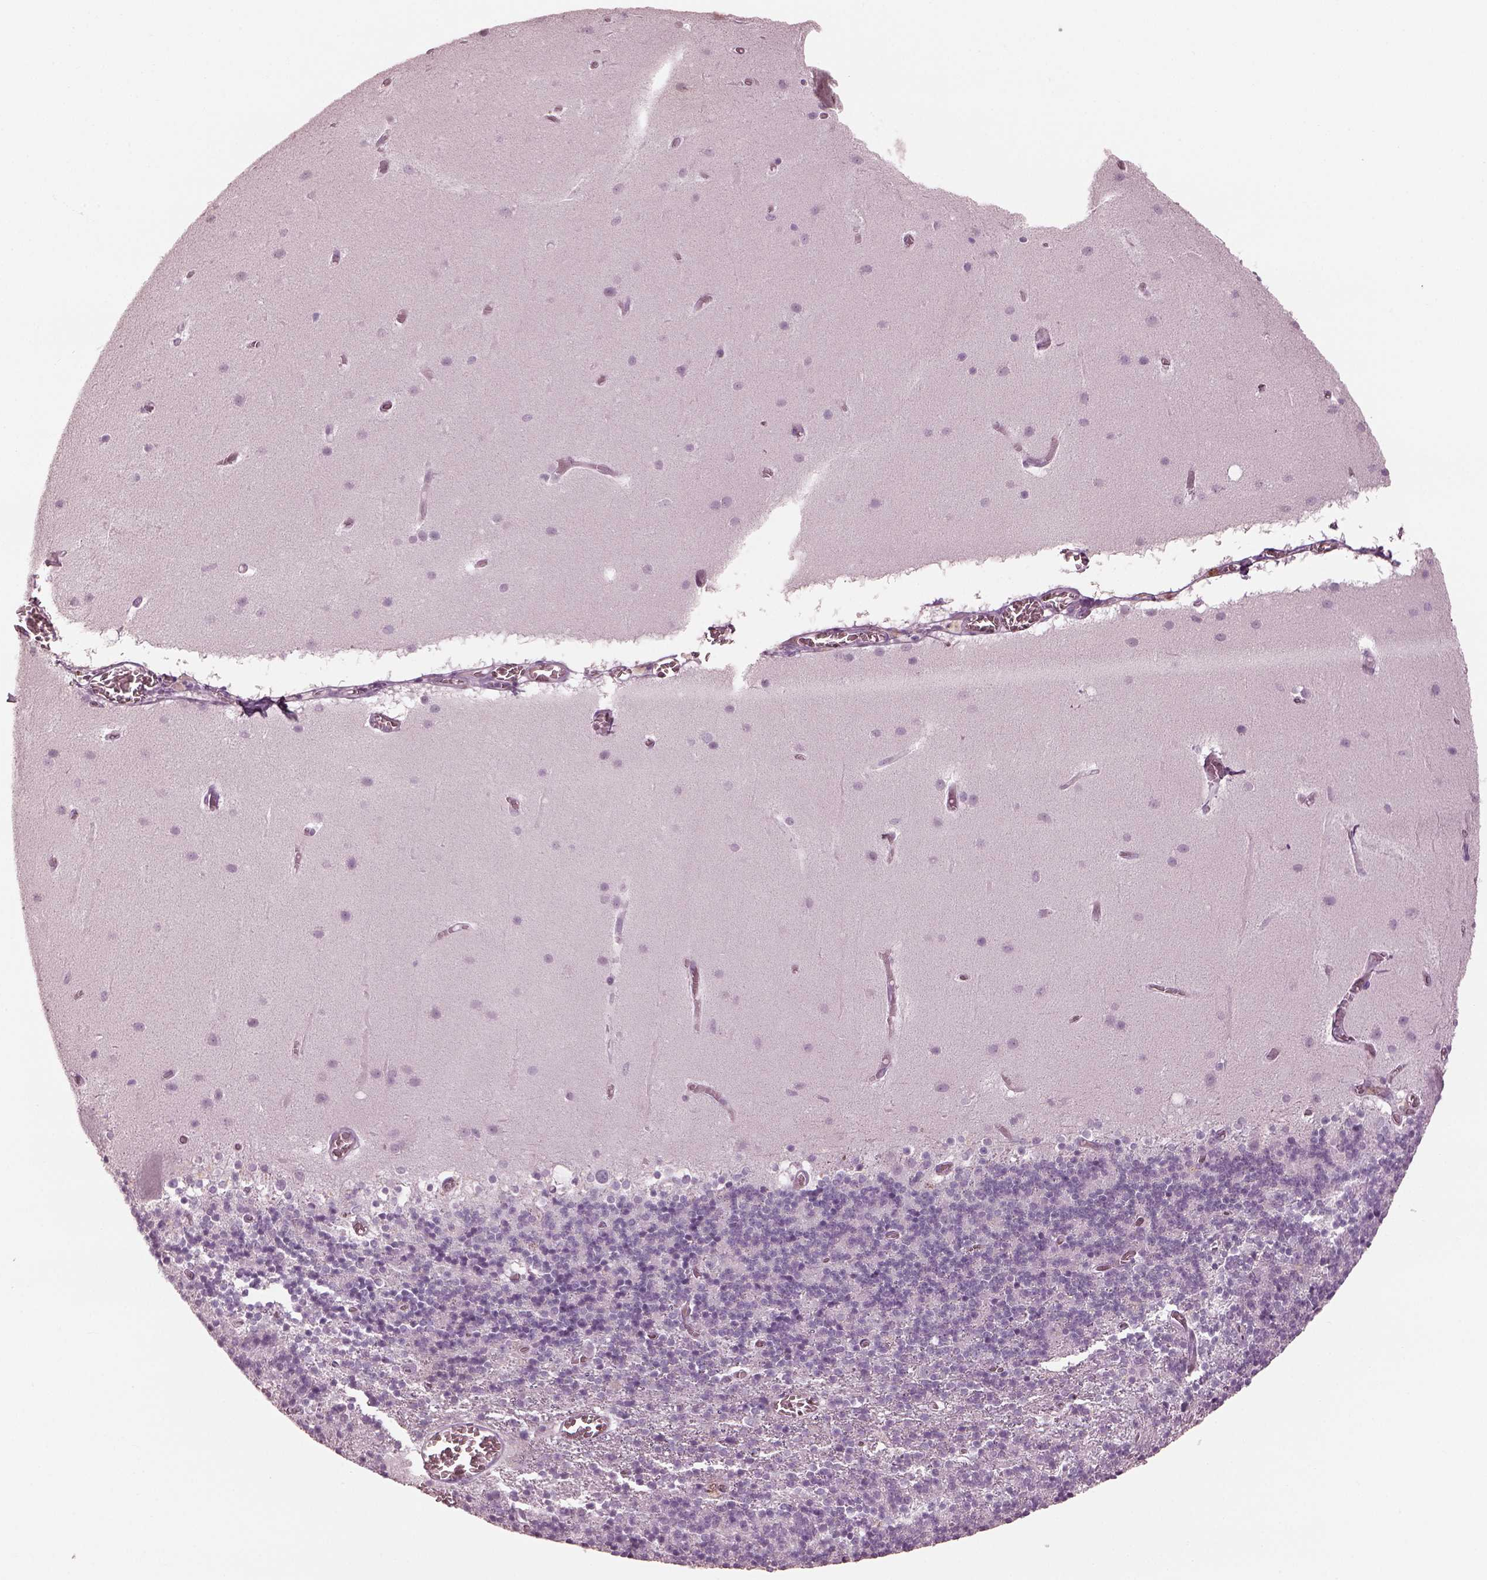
{"staining": {"intensity": "negative", "quantity": "none", "location": "none"}, "tissue": "cerebellum", "cell_type": "Cells in granular layer", "image_type": "normal", "snomed": [{"axis": "morphology", "description": "Normal tissue, NOS"}, {"axis": "topography", "description": "Cerebellum"}], "caption": "Cells in granular layer are negative for protein expression in benign human cerebellum. (DAB (3,3'-diaminobenzidine) IHC visualized using brightfield microscopy, high magnification).", "gene": "C2orf81", "patient": {"sex": "male", "age": 70}}